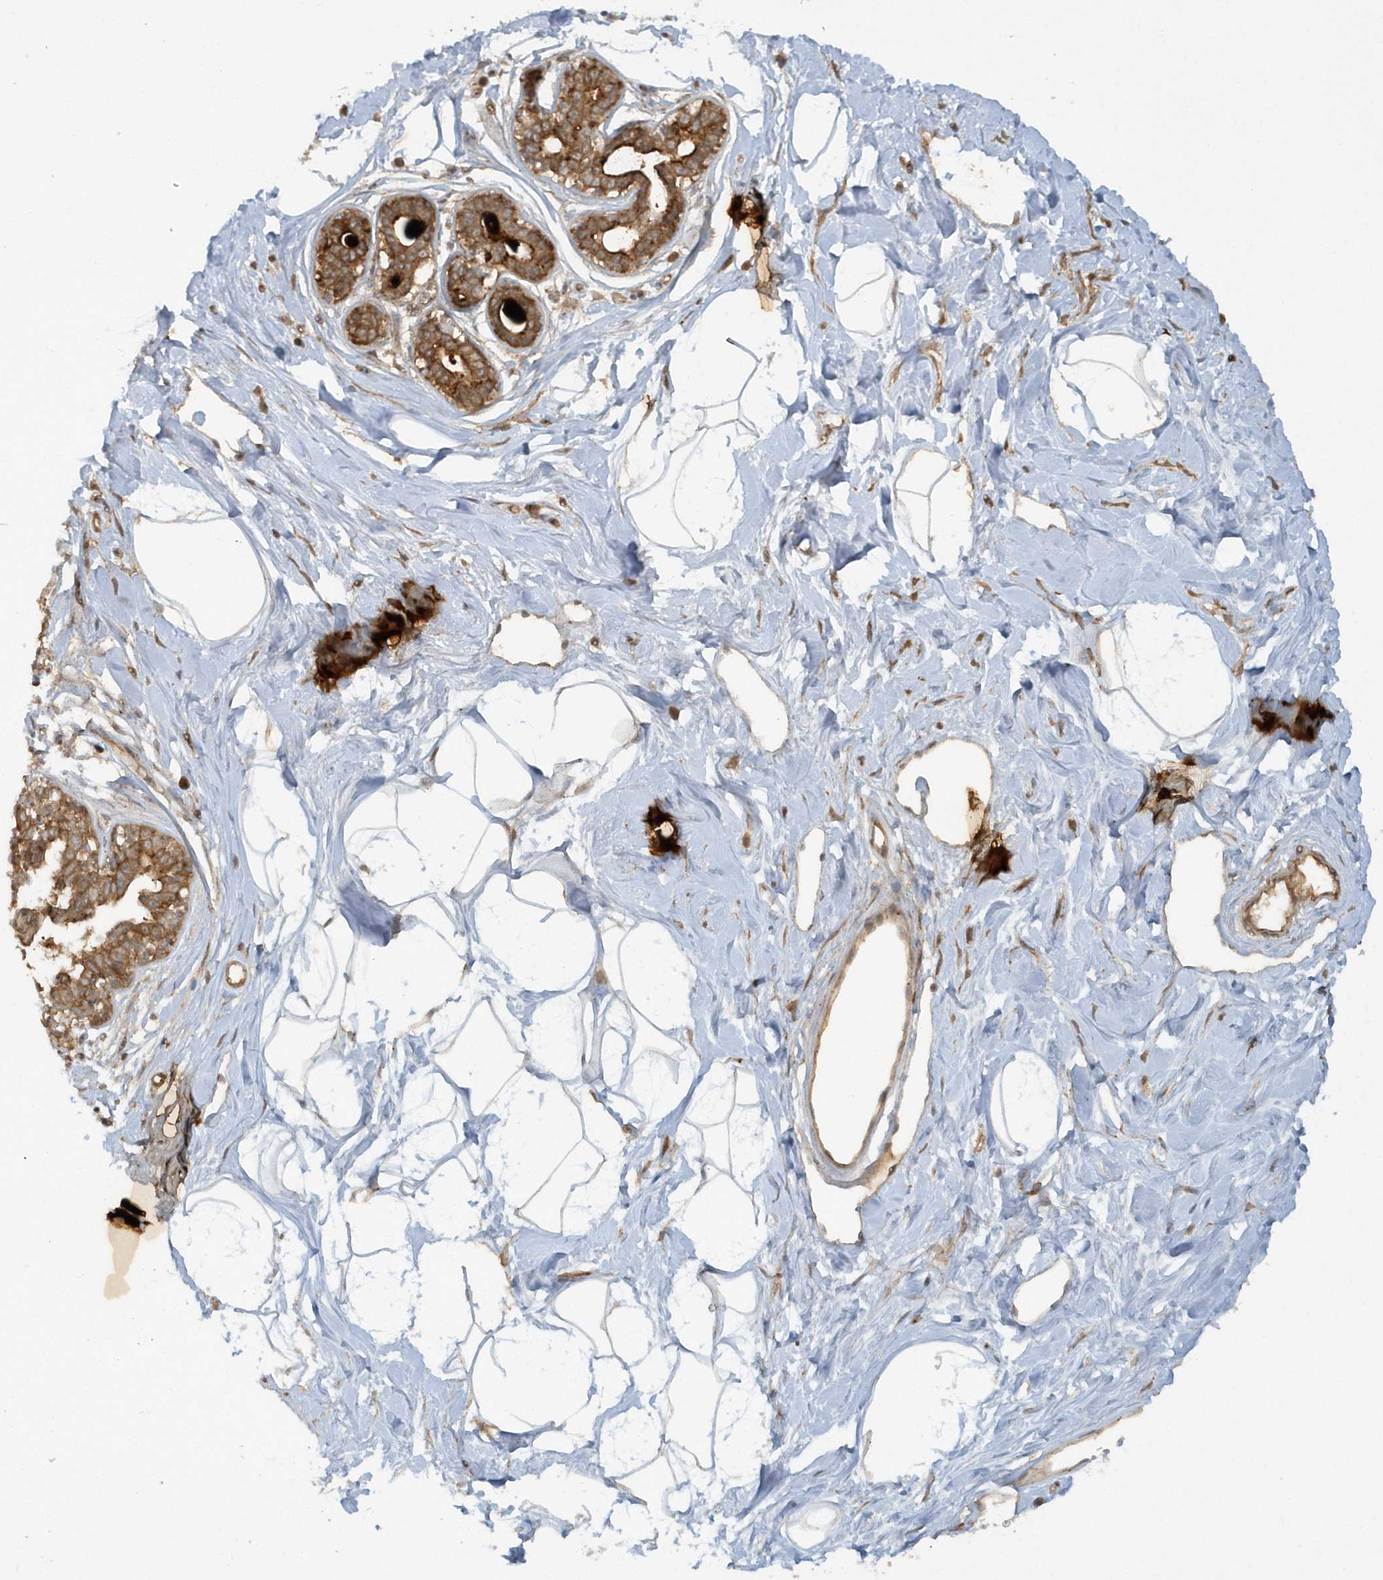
{"staining": {"intensity": "negative", "quantity": "none", "location": "none"}, "tissue": "breast", "cell_type": "Adipocytes", "image_type": "normal", "snomed": [{"axis": "morphology", "description": "Normal tissue, NOS"}, {"axis": "topography", "description": "Breast"}], "caption": "A high-resolution histopathology image shows immunohistochemistry (IHC) staining of normal breast, which shows no significant staining in adipocytes. (Stains: DAB (3,3'-diaminobenzidine) IHC with hematoxylin counter stain, Microscopy: brightfield microscopy at high magnification).", "gene": "STIM2", "patient": {"sex": "female", "age": 45}}